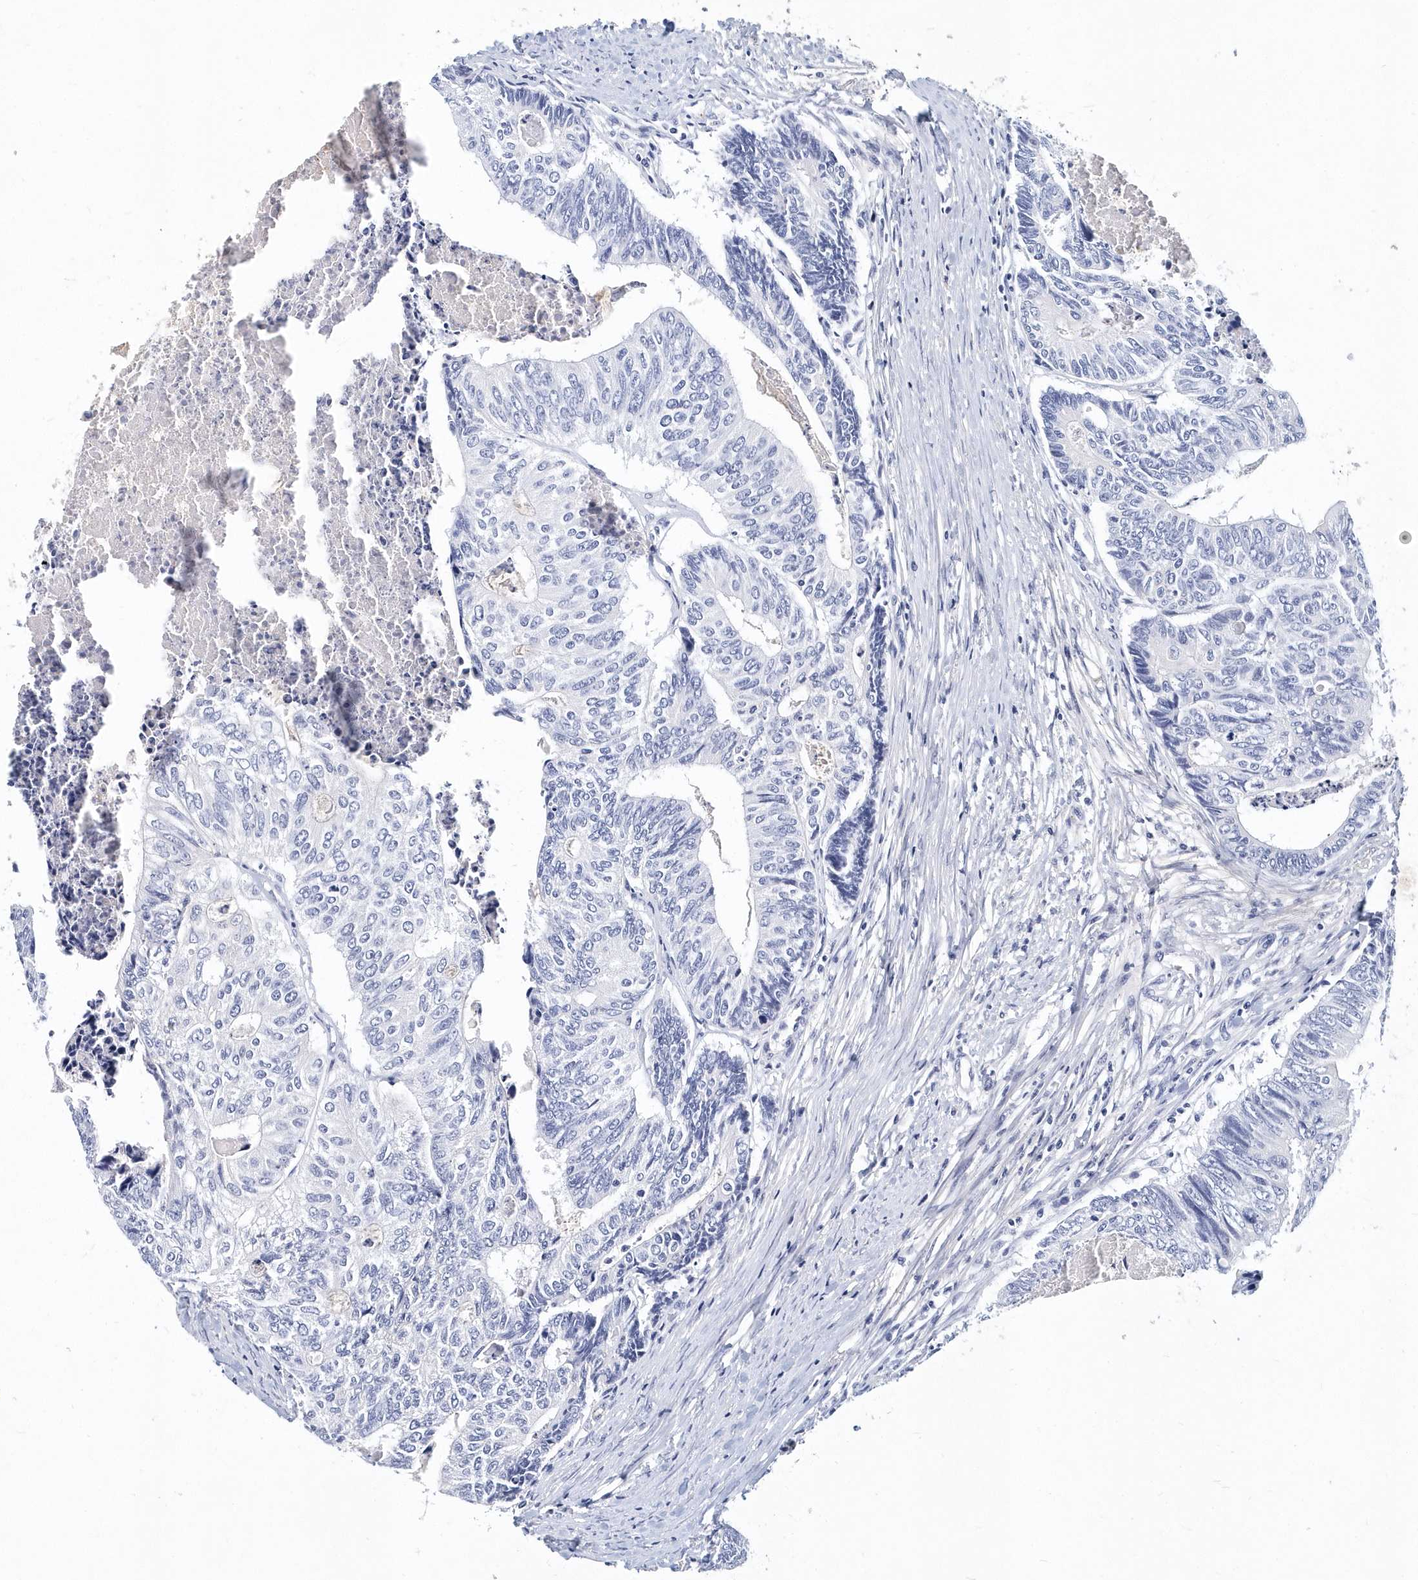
{"staining": {"intensity": "negative", "quantity": "none", "location": "none"}, "tissue": "colorectal cancer", "cell_type": "Tumor cells", "image_type": "cancer", "snomed": [{"axis": "morphology", "description": "Adenocarcinoma, NOS"}, {"axis": "topography", "description": "Colon"}], "caption": "IHC of adenocarcinoma (colorectal) displays no expression in tumor cells.", "gene": "ITGA2B", "patient": {"sex": "female", "age": 67}}